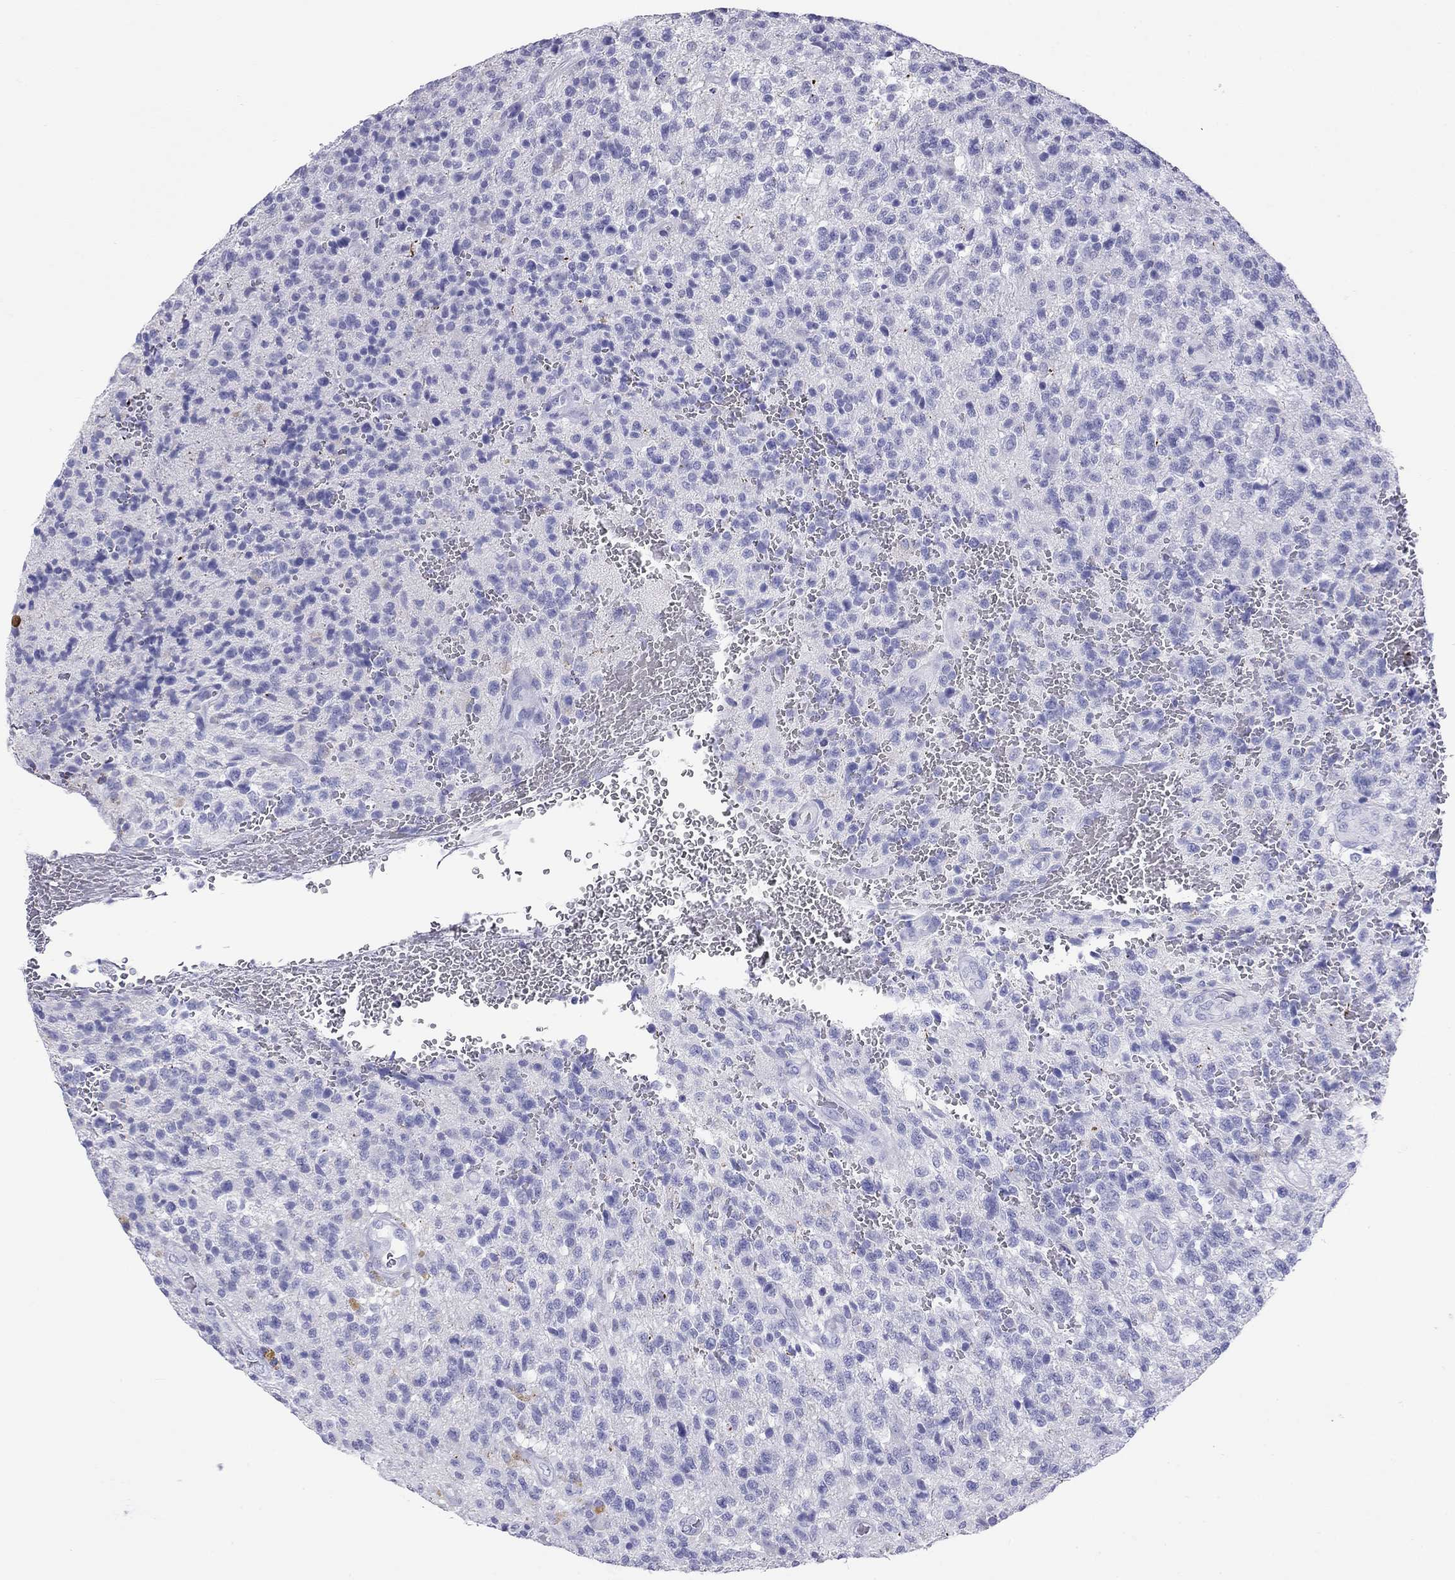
{"staining": {"intensity": "negative", "quantity": "none", "location": "none"}, "tissue": "glioma", "cell_type": "Tumor cells", "image_type": "cancer", "snomed": [{"axis": "morphology", "description": "Glioma, malignant, High grade"}, {"axis": "topography", "description": "Brain"}], "caption": "Immunohistochemical staining of human malignant glioma (high-grade) shows no significant staining in tumor cells.", "gene": "HLA-DQB2", "patient": {"sex": "male", "age": 56}}